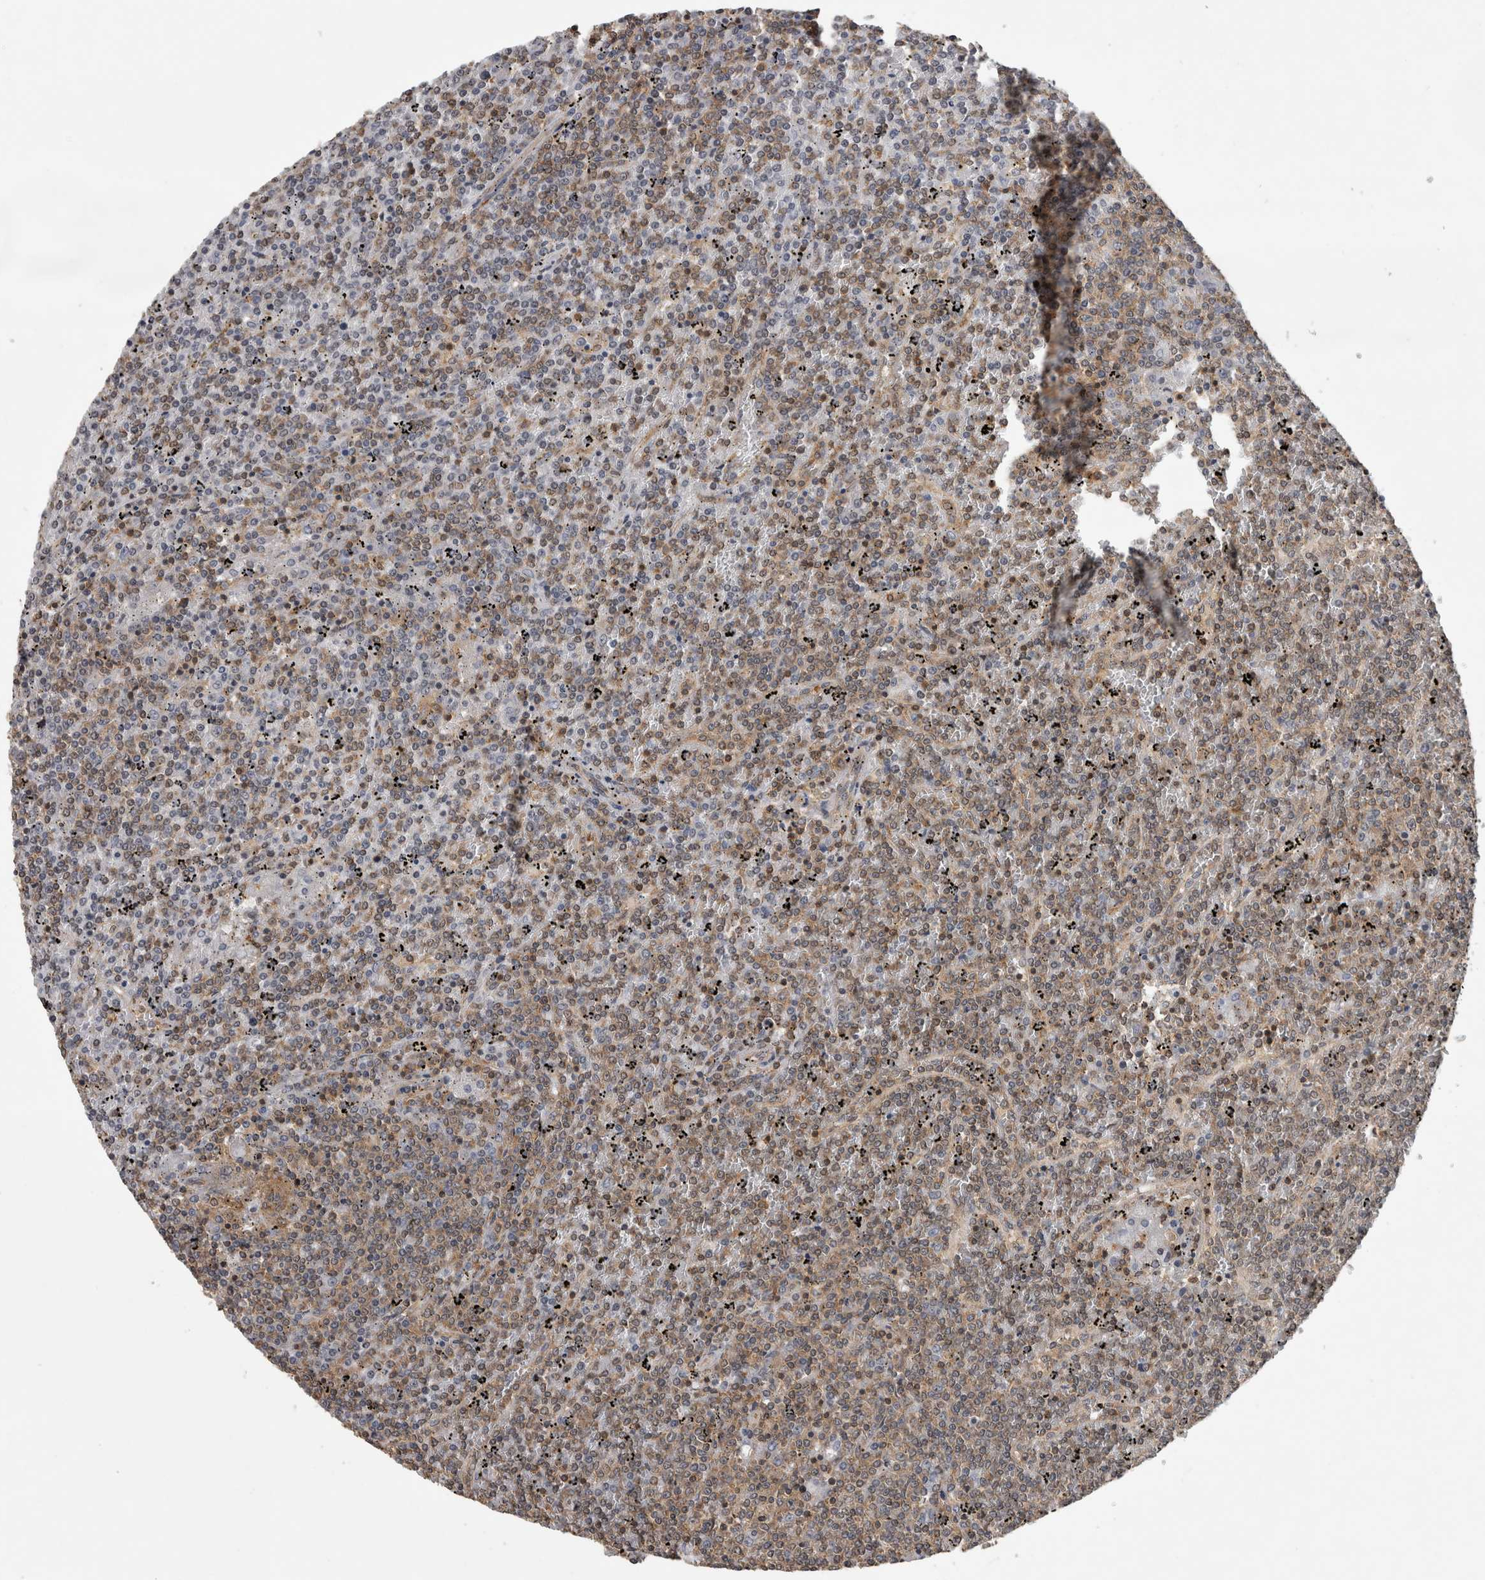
{"staining": {"intensity": "weak", "quantity": "25%-75%", "location": "cytoplasmic/membranous"}, "tissue": "lymphoma", "cell_type": "Tumor cells", "image_type": "cancer", "snomed": [{"axis": "morphology", "description": "Malignant lymphoma, non-Hodgkin's type, Low grade"}, {"axis": "topography", "description": "Spleen"}], "caption": "Immunohistochemical staining of malignant lymphoma, non-Hodgkin's type (low-grade) demonstrates low levels of weak cytoplasmic/membranous staining in approximately 25%-75% of tumor cells.", "gene": "ATXN2", "patient": {"sex": "female", "age": 19}}